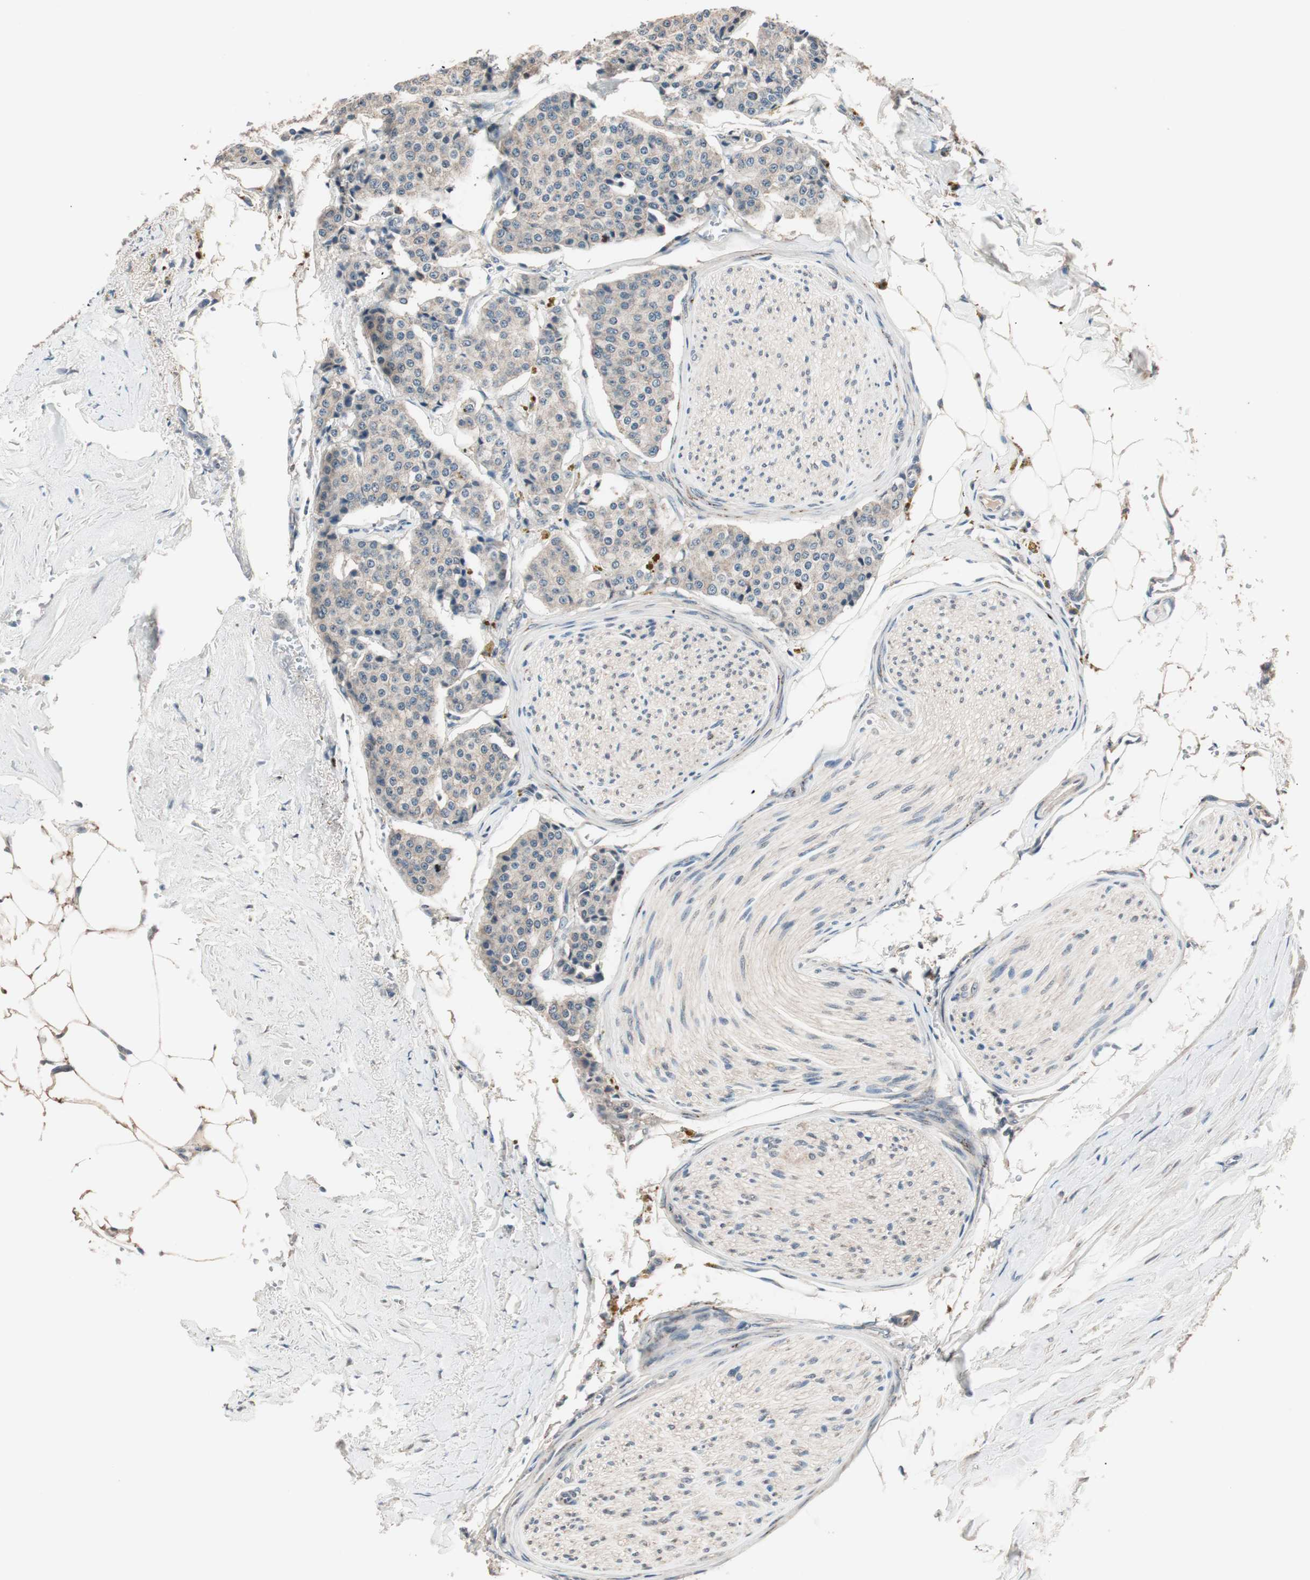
{"staining": {"intensity": "weak", "quantity": ">75%", "location": "cytoplasmic/membranous"}, "tissue": "carcinoid", "cell_type": "Tumor cells", "image_type": "cancer", "snomed": [{"axis": "morphology", "description": "Carcinoid, malignant, NOS"}, {"axis": "topography", "description": "Colon"}], "caption": "Weak cytoplasmic/membranous staining is seen in approximately >75% of tumor cells in carcinoid (malignant).", "gene": "NFRKB", "patient": {"sex": "female", "age": 61}}